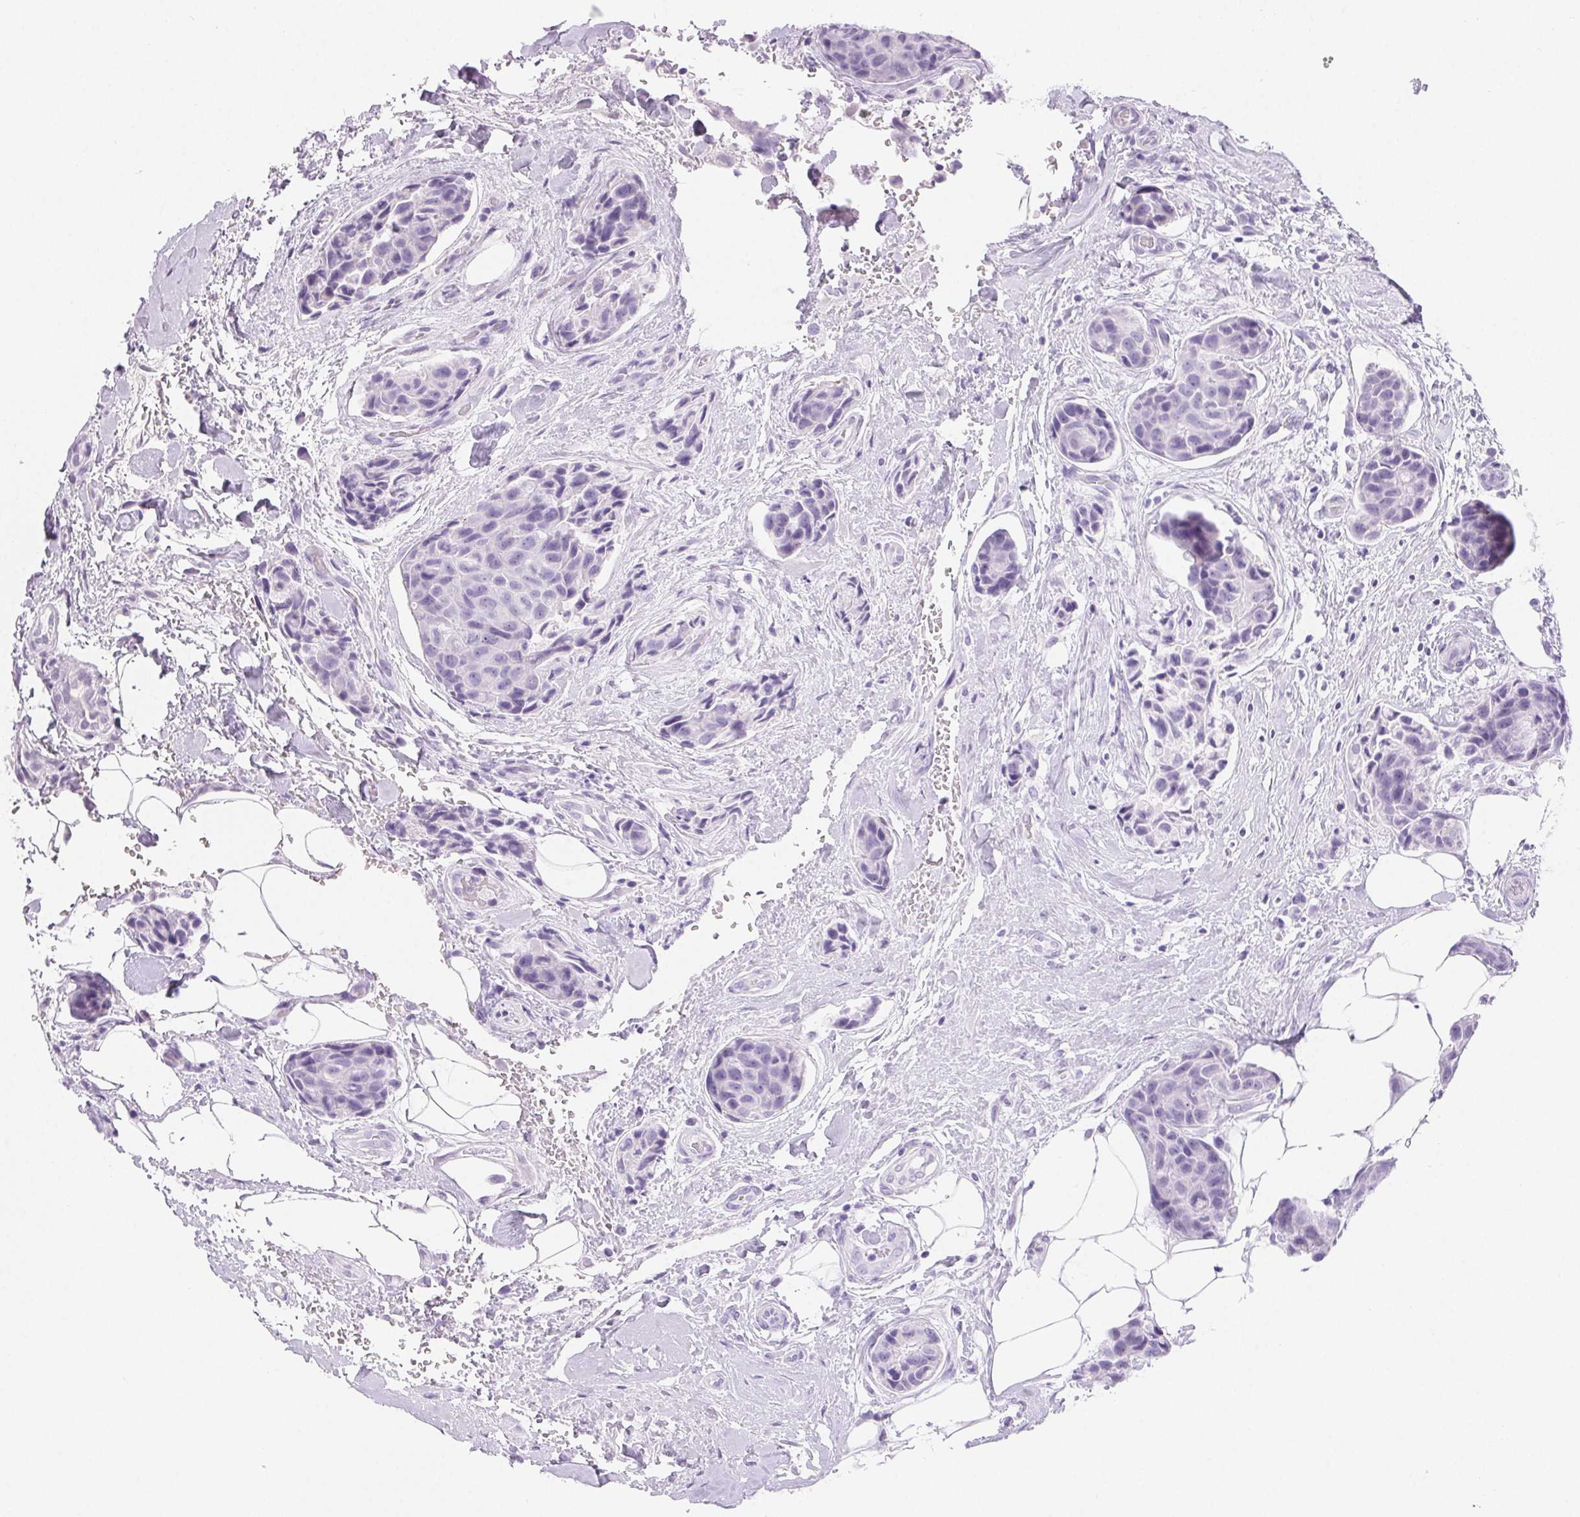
{"staining": {"intensity": "negative", "quantity": "none", "location": "none"}, "tissue": "breast cancer", "cell_type": "Tumor cells", "image_type": "cancer", "snomed": [{"axis": "morphology", "description": "Duct carcinoma"}, {"axis": "topography", "description": "Breast"}, {"axis": "topography", "description": "Lymph node"}], "caption": "Image shows no significant protein expression in tumor cells of breast cancer (infiltrating ductal carcinoma).", "gene": "CLDN16", "patient": {"sex": "female", "age": 80}}